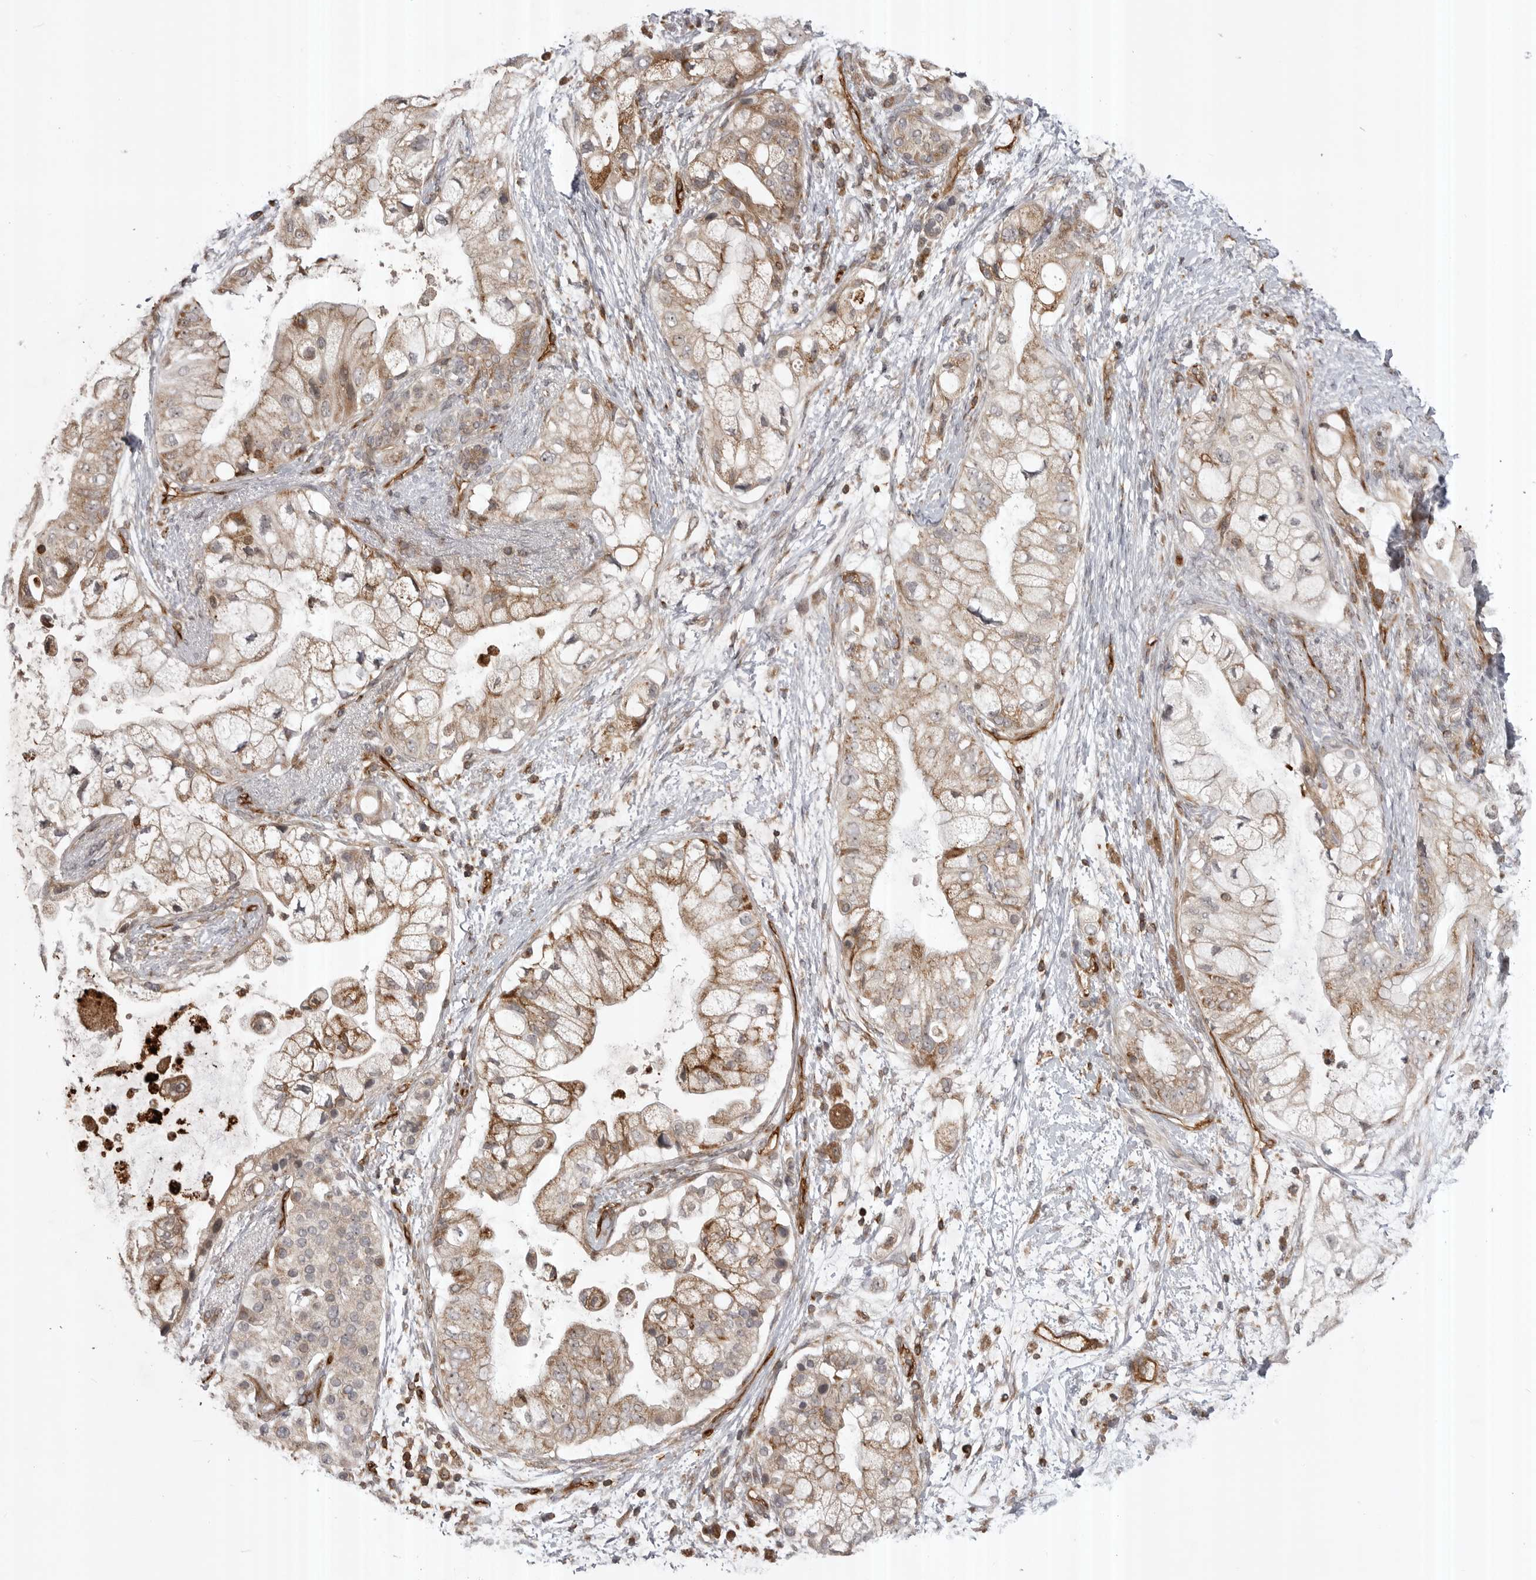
{"staining": {"intensity": "moderate", "quantity": "25%-75%", "location": "cytoplasmic/membranous"}, "tissue": "pancreatic cancer", "cell_type": "Tumor cells", "image_type": "cancer", "snomed": [{"axis": "morphology", "description": "Adenocarcinoma, NOS"}, {"axis": "topography", "description": "Pancreas"}], "caption": "Approximately 25%-75% of tumor cells in pancreatic cancer exhibit moderate cytoplasmic/membranous protein expression as visualized by brown immunohistochemical staining.", "gene": "ABL1", "patient": {"sex": "male", "age": 53}}